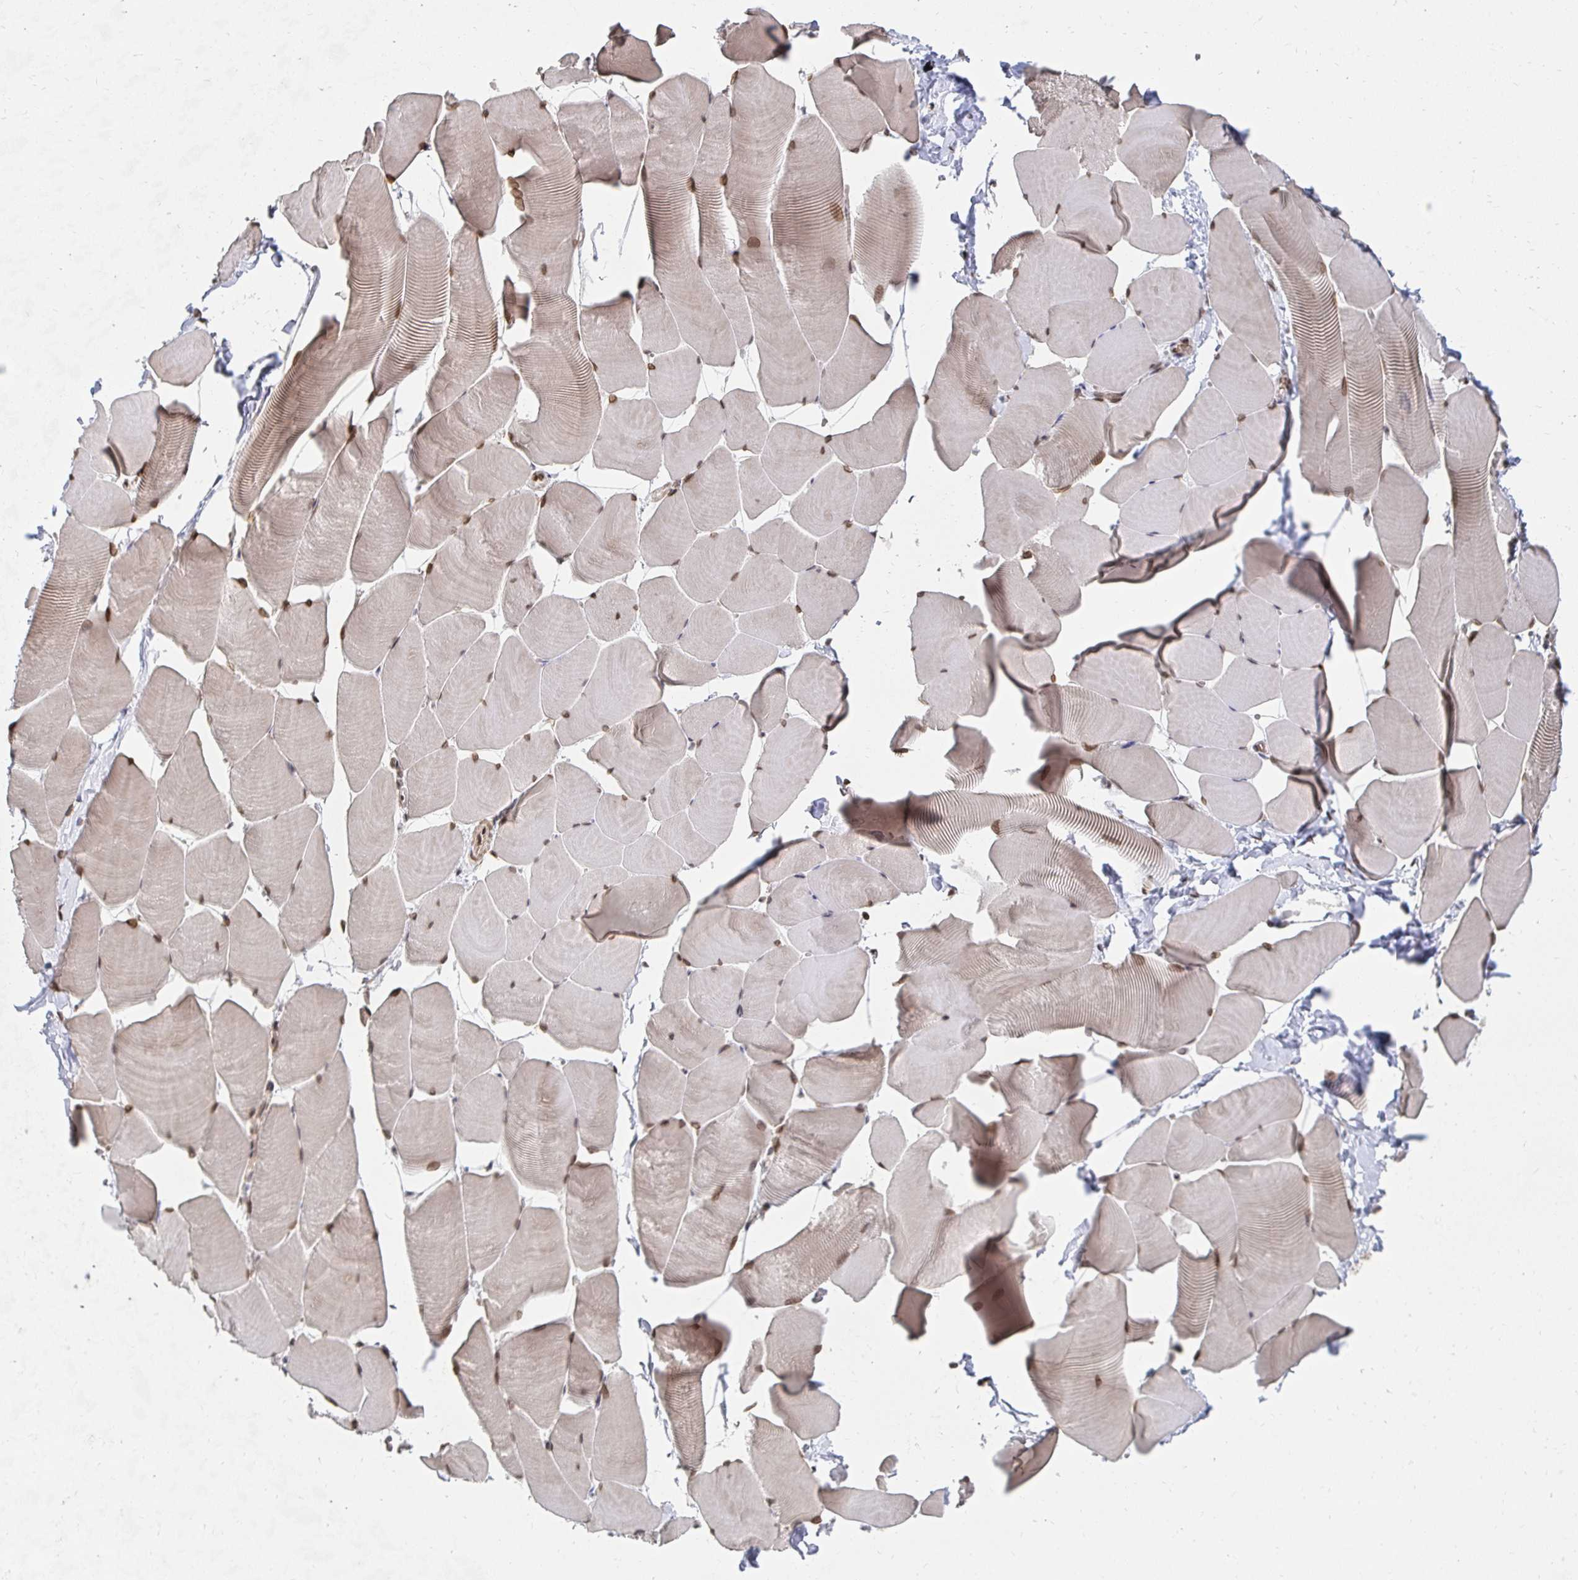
{"staining": {"intensity": "moderate", "quantity": ">75%", "location": "nuclear"}, "tissue": "skeletal muscle", "cell_type": "Myocytes", "image_type": "normal", "snomed": [{"axis": "morphology", "description": "Normal tissue, NOS"}, {"axis": "topography", "description": "Skeletal muscle"}], "caption": "An immunohistochemistry (IHC) micrograph of normal tissue is shown. Protein staining in brown highlights moderate nuclear positivity in skeletal muscle within myocytes.", "gene": "GTF3C6", "patient": {"sex": "male", "age": 25}}